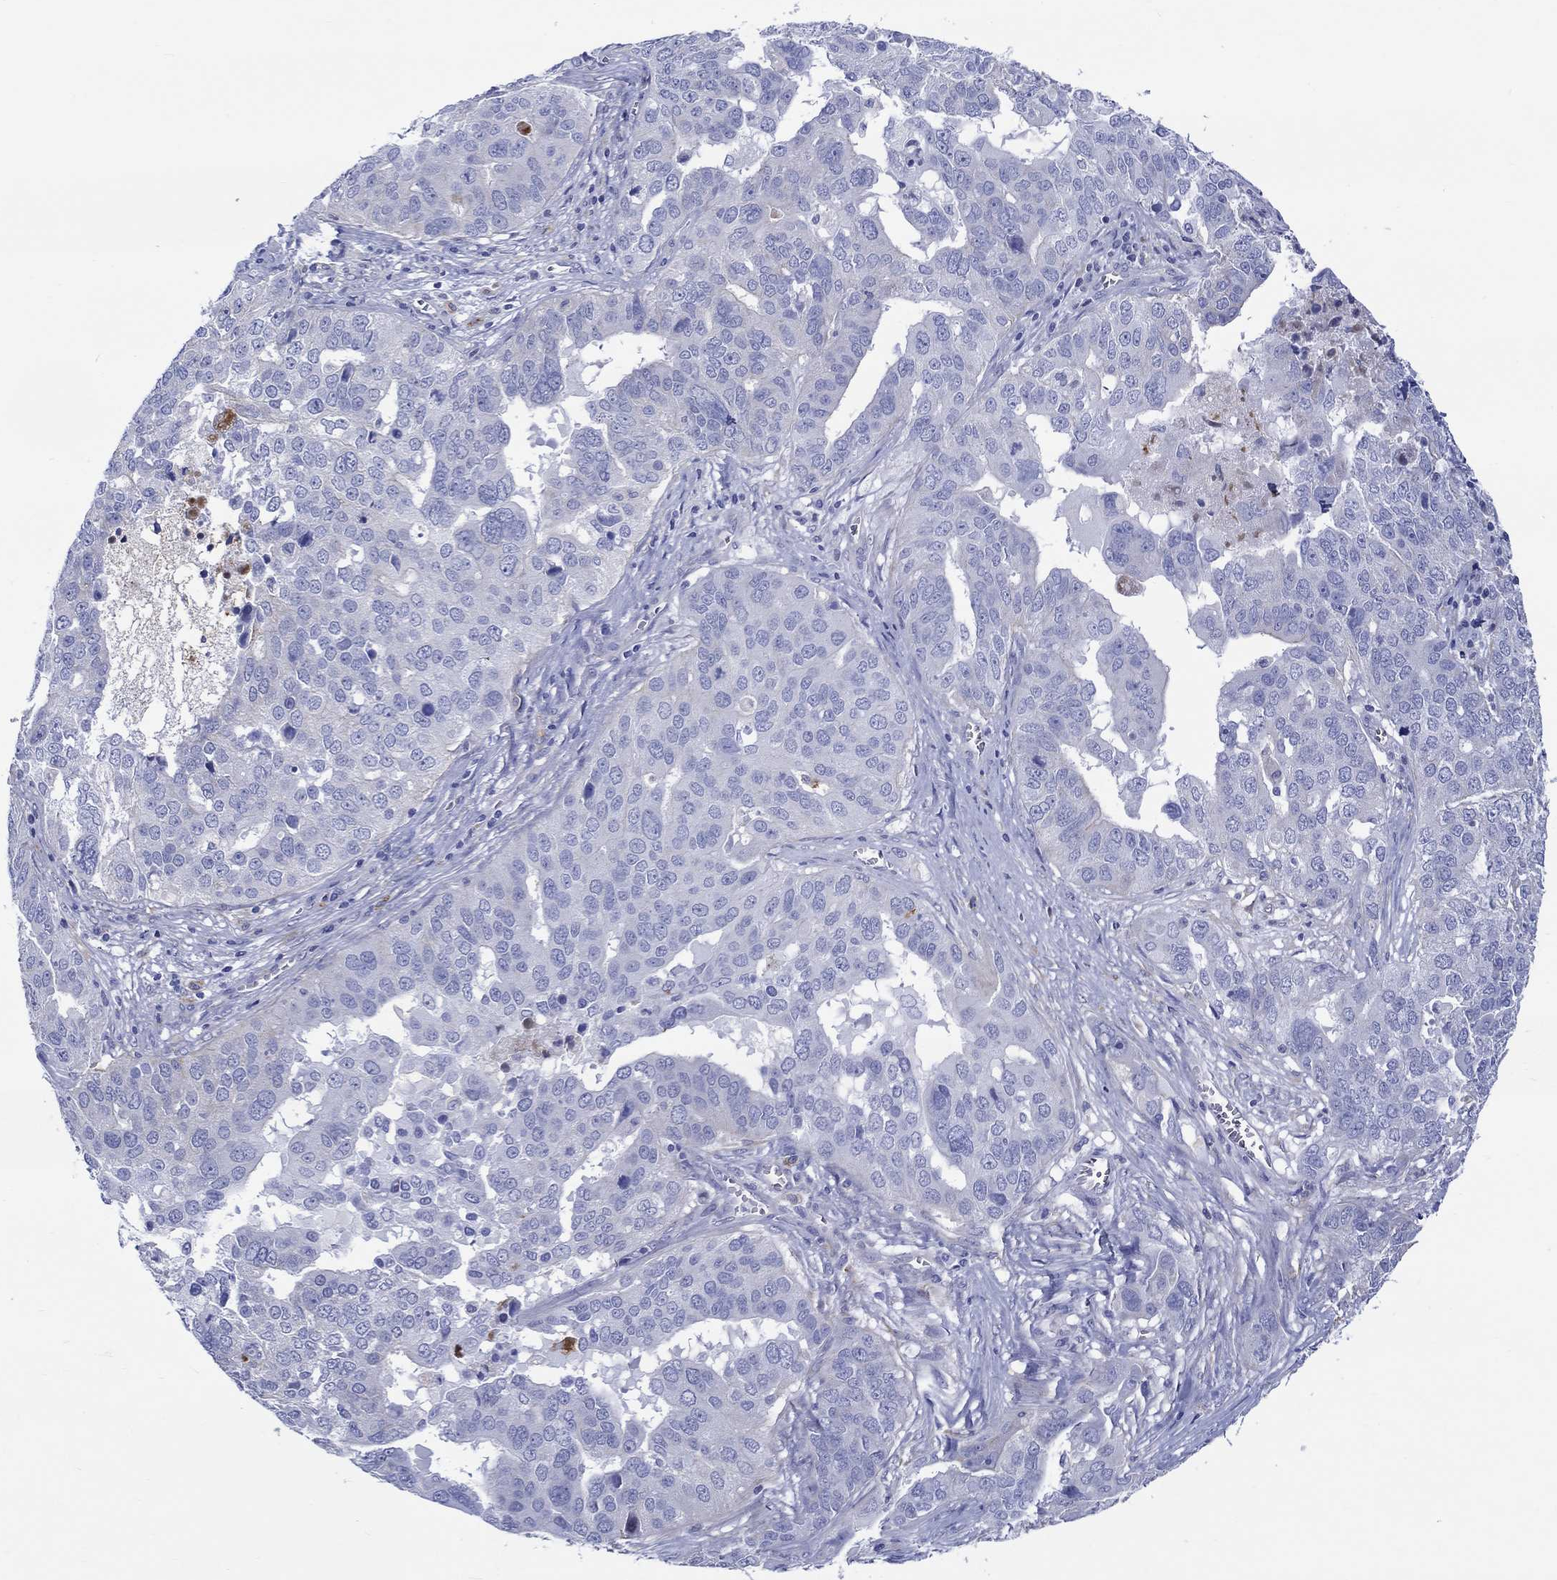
{"staining": {"intensity": "negative", "quantity": "none", "location": "none"}, "tissue": "ovarian cancer", "cell_type": "Tumor cells", "image_type": "cancer", "snomed": [{"axis": "morphology", "description": "Carcinoma, endometroid"}, {"axis": "topography", "description": "Soft tissue"}, {"axis": "topography", "description": "Ovary"}], "caption": "This micrograph is of endometroid carcinoma (ovarian) stained with immunohistochemistry to label a protein in brown with the nuclei are counter-stained blue. There is no staining in tumor cells. The staining is performed using DAB brown chromogen with nuclei counter-stained in using hematoxylin.", "gene": "SH2D7", "patient": {"sex": "female", "age": 52}}